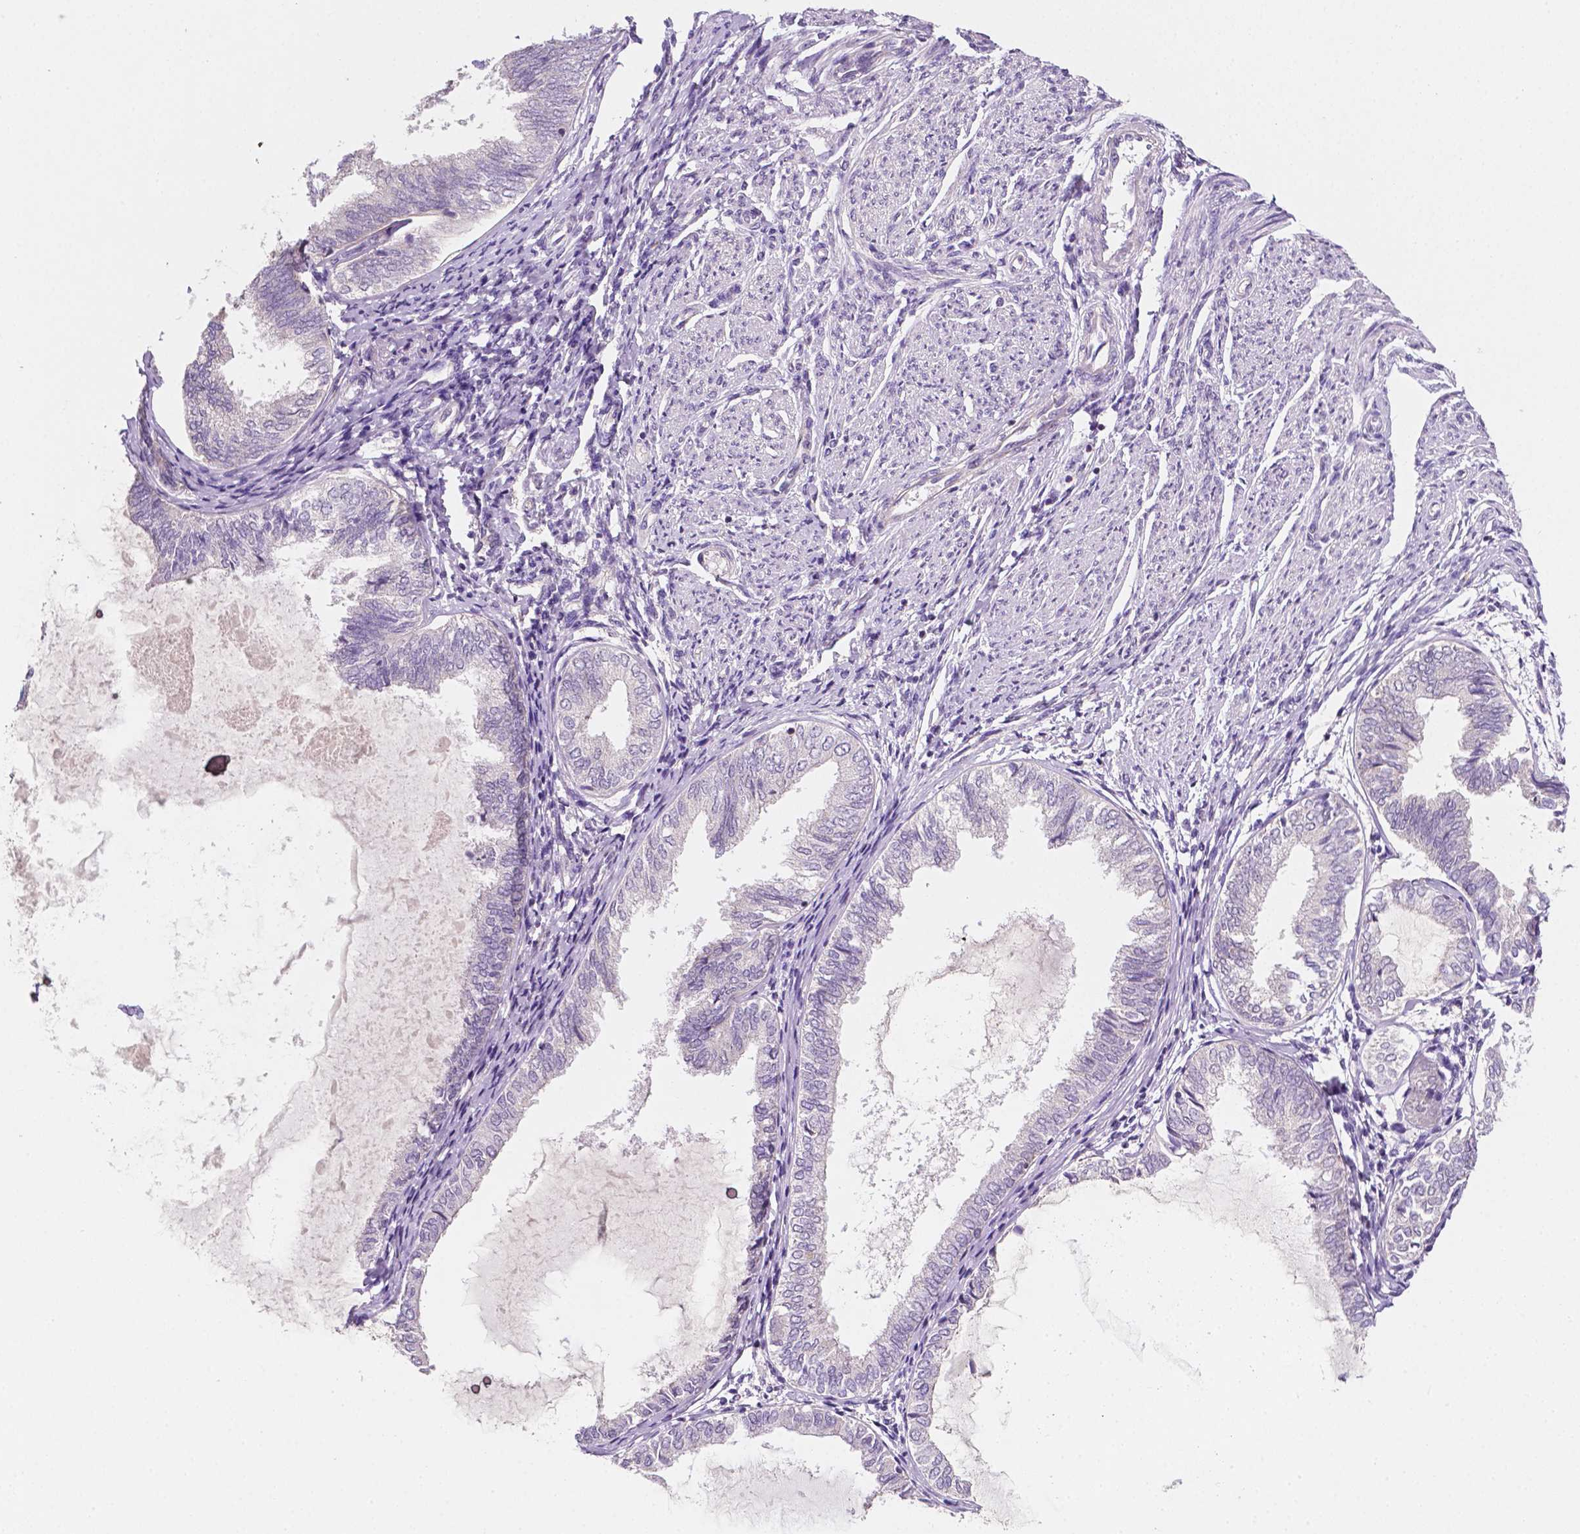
{"staining": {"intensity": "negative", "quantity": "none", "location": "none"}, "tissue": "endometrial cancer", "cell_type": "Tumor cells", "image_type": "cancer", "snomed": [{"axis": "morphology", "description": "Adenocarcinoma, NOS"}, {"axis": "topography", "description": "Endometrium"}], "caption": "This is an immunohistochemistry micrograph of human endometrial cancer. There is no staining in tumor cells.", "gene": "EGFR", "patient": {"sex": "female", "age": 68}}